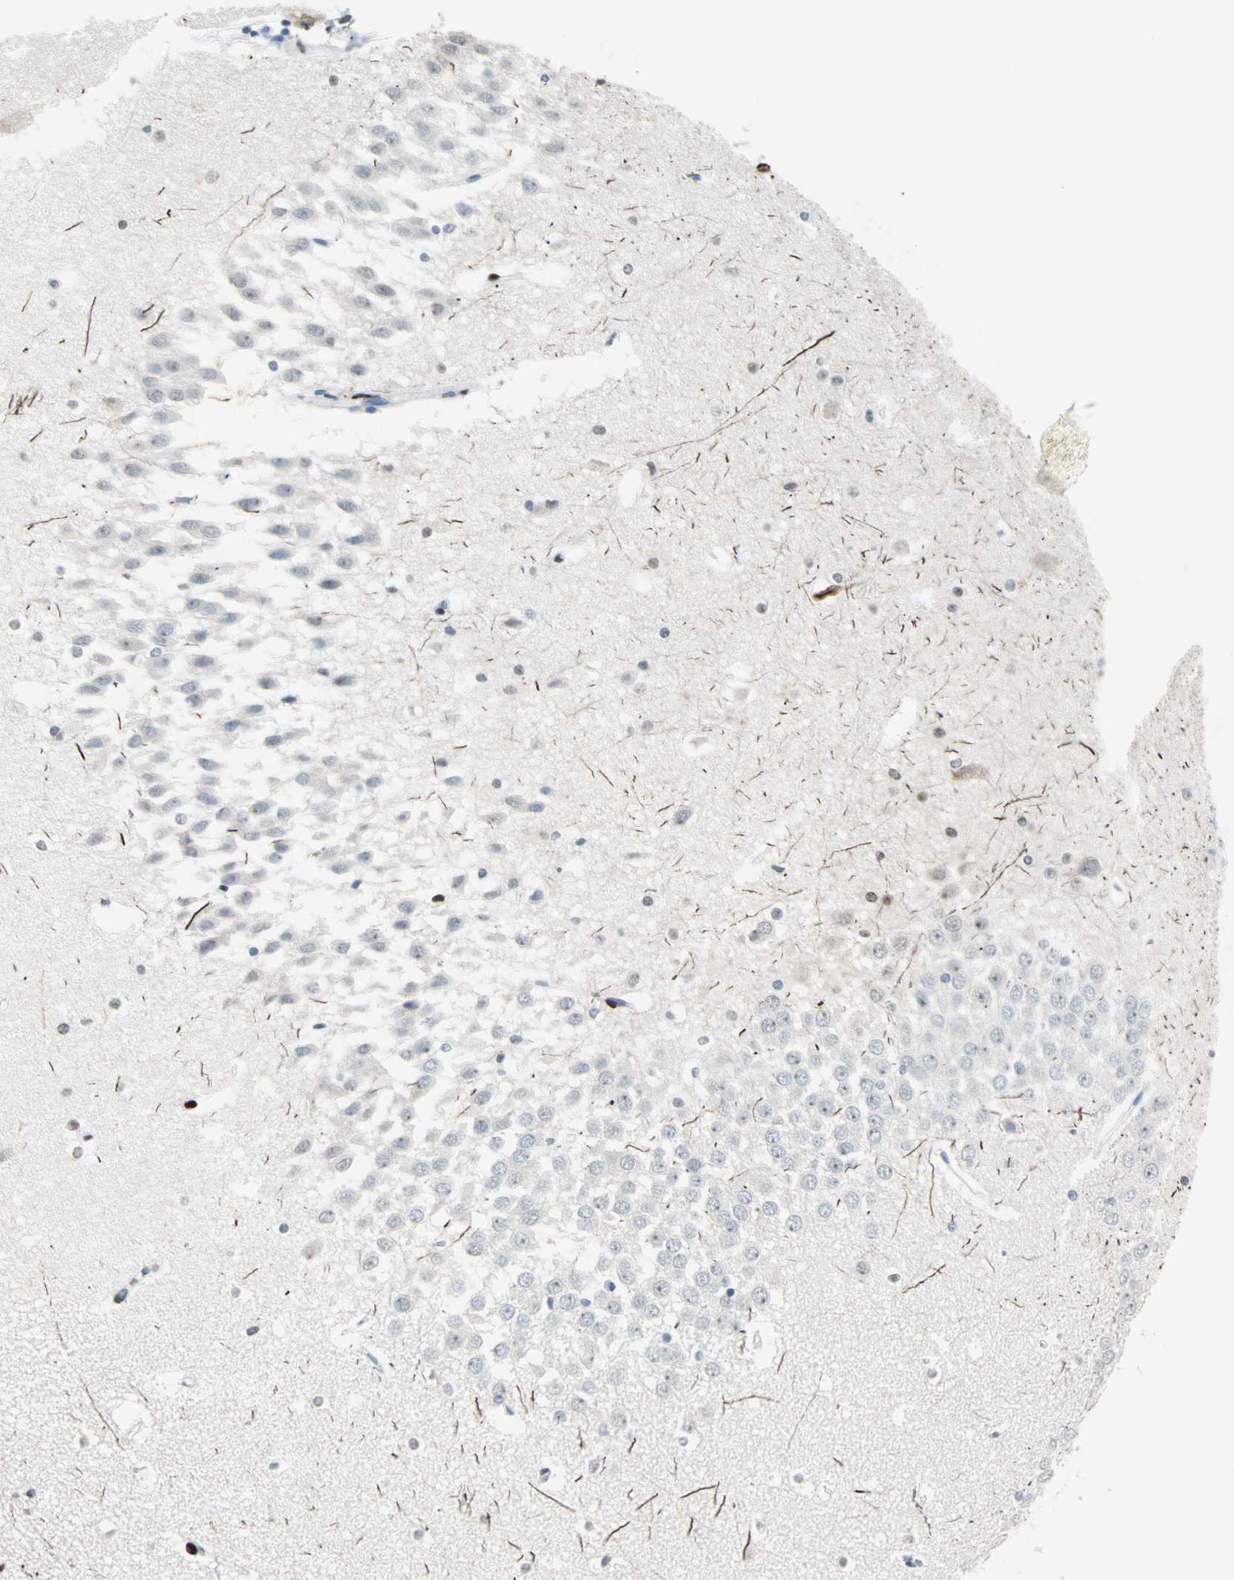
{"staining": {"intensity": "negative", "quantity": "none", "location": "none"}, "tissue": "hippocampus", "cell_type": "Glial cells", "image_type": "normal", "snomed": [{"axis": "morphology", "description": "Normal tissue, NOS"}, {"axis": "topography", "description": "Hippocampus"}], "caption": "Immunohistochemical staining of normal human hippocampus exhibits no significant staining in glial cells. Nuclei are stained in blue.", "gene": "NEFH", "patient": {"sex": "male", "age": 45}}